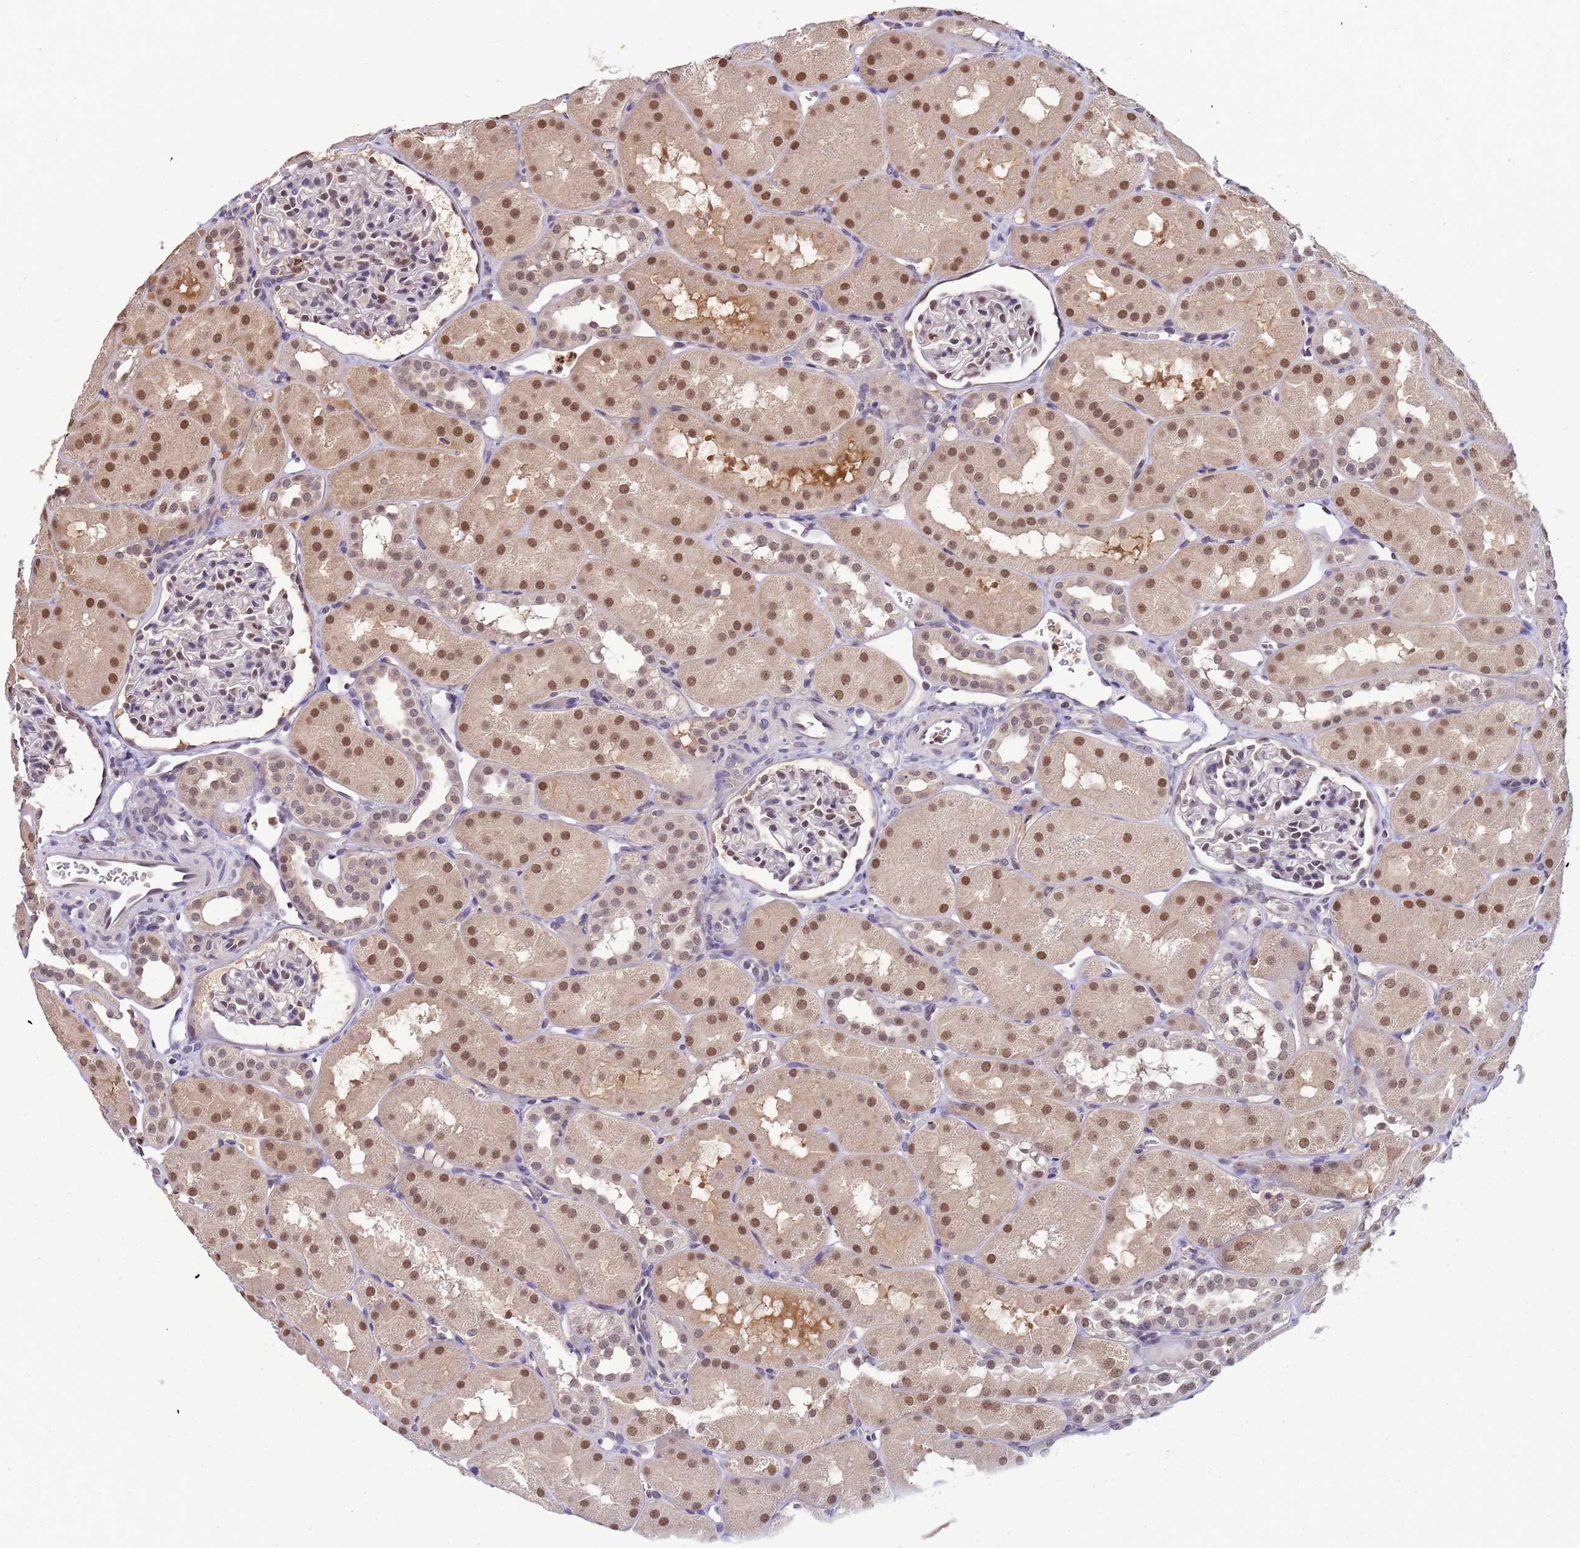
{"staining": {"intensity": "moderate", "quantity": "<25%", "location": "nuclear"}, "tissue": "kidney", "cell_type": "Cells in glomeruli", "image_type": "normal", "snomed": [{"axis": "morphology", "description": "Normal tissue, NOS"}, {"axis": "topography", "description": "Kidney"}, {"axis": "topography", "description": "Urinary bladder"}], "caption": "Unremarkable kidney was stained to show a protein in brown. There is low levels of moderate nuclear expression in approximately <25% of cells in glomeruli. The staining is performed using DAB (3,3'-diaminobenzidine) brown chromogen to label protein expression. The nuclei are counter-stained blue using hematoxylin.", "gene": "CD53", "patient": {"sex": "male", "age": 16}}